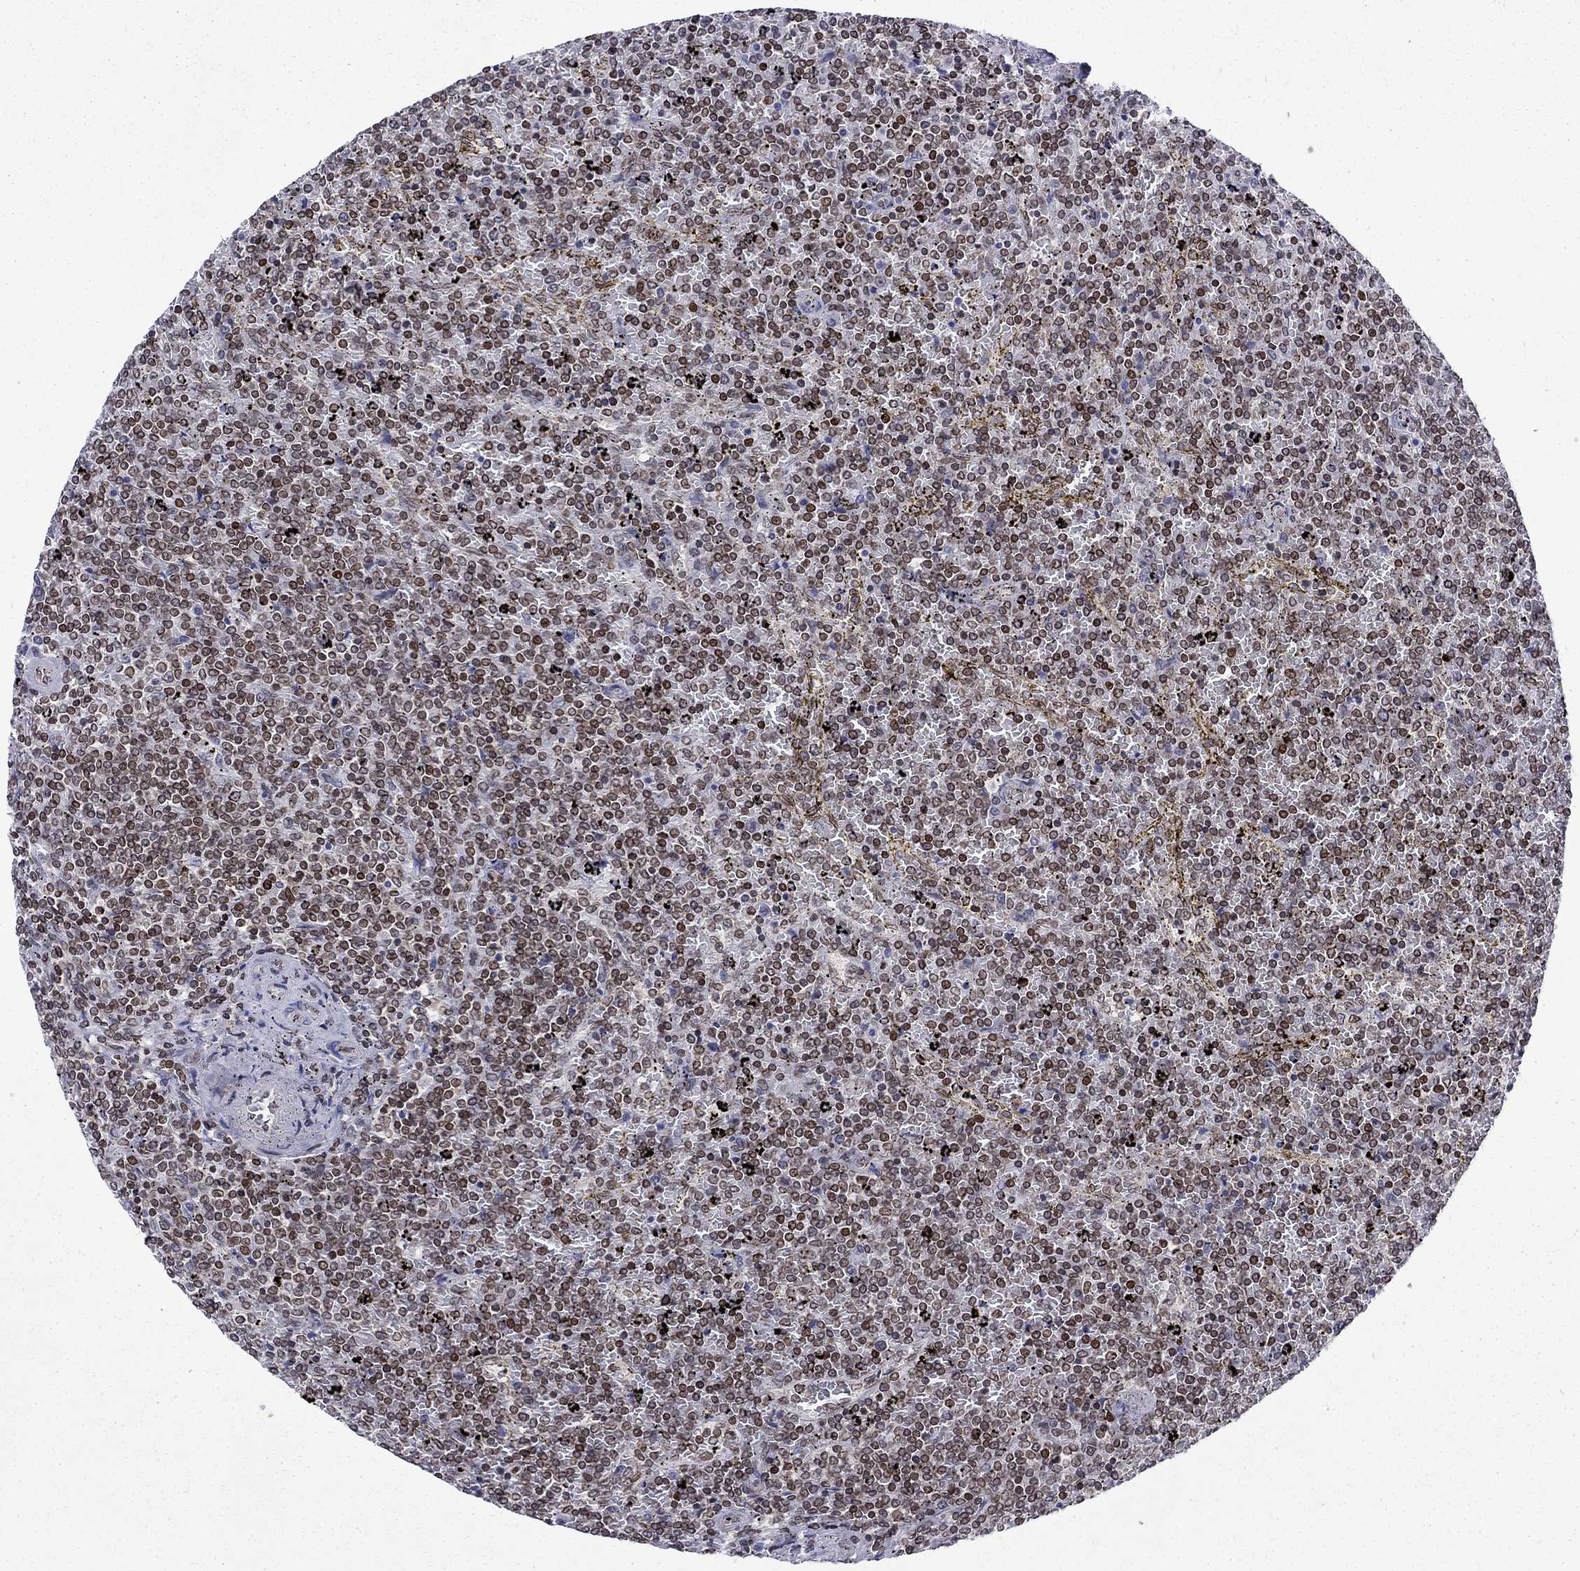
{"staining": {"intensity": "moderate", "quantity": "25%-75%", "location": "cytoplasmic/membranous,nuclear"}, "tissue": "lymphoma", "cell_type": "Tumor cells", "image_type": "cancer", "snomed": [{"axis": "morphology", "description": "Malignant lymphoma, non-Hodgkin's type, Low grade"}, {"axis": "topography", "description": "Spleen"}], "caption": "A micrograph of malignant lymphoma, non-Hodgkin's type (low-grade) stained for a protein shows moderate cytoplasmic/membranous and nuclear brown staining in tumor cells.", "gene": "SLA", "patient": {"sex": "female", "age": 77}}